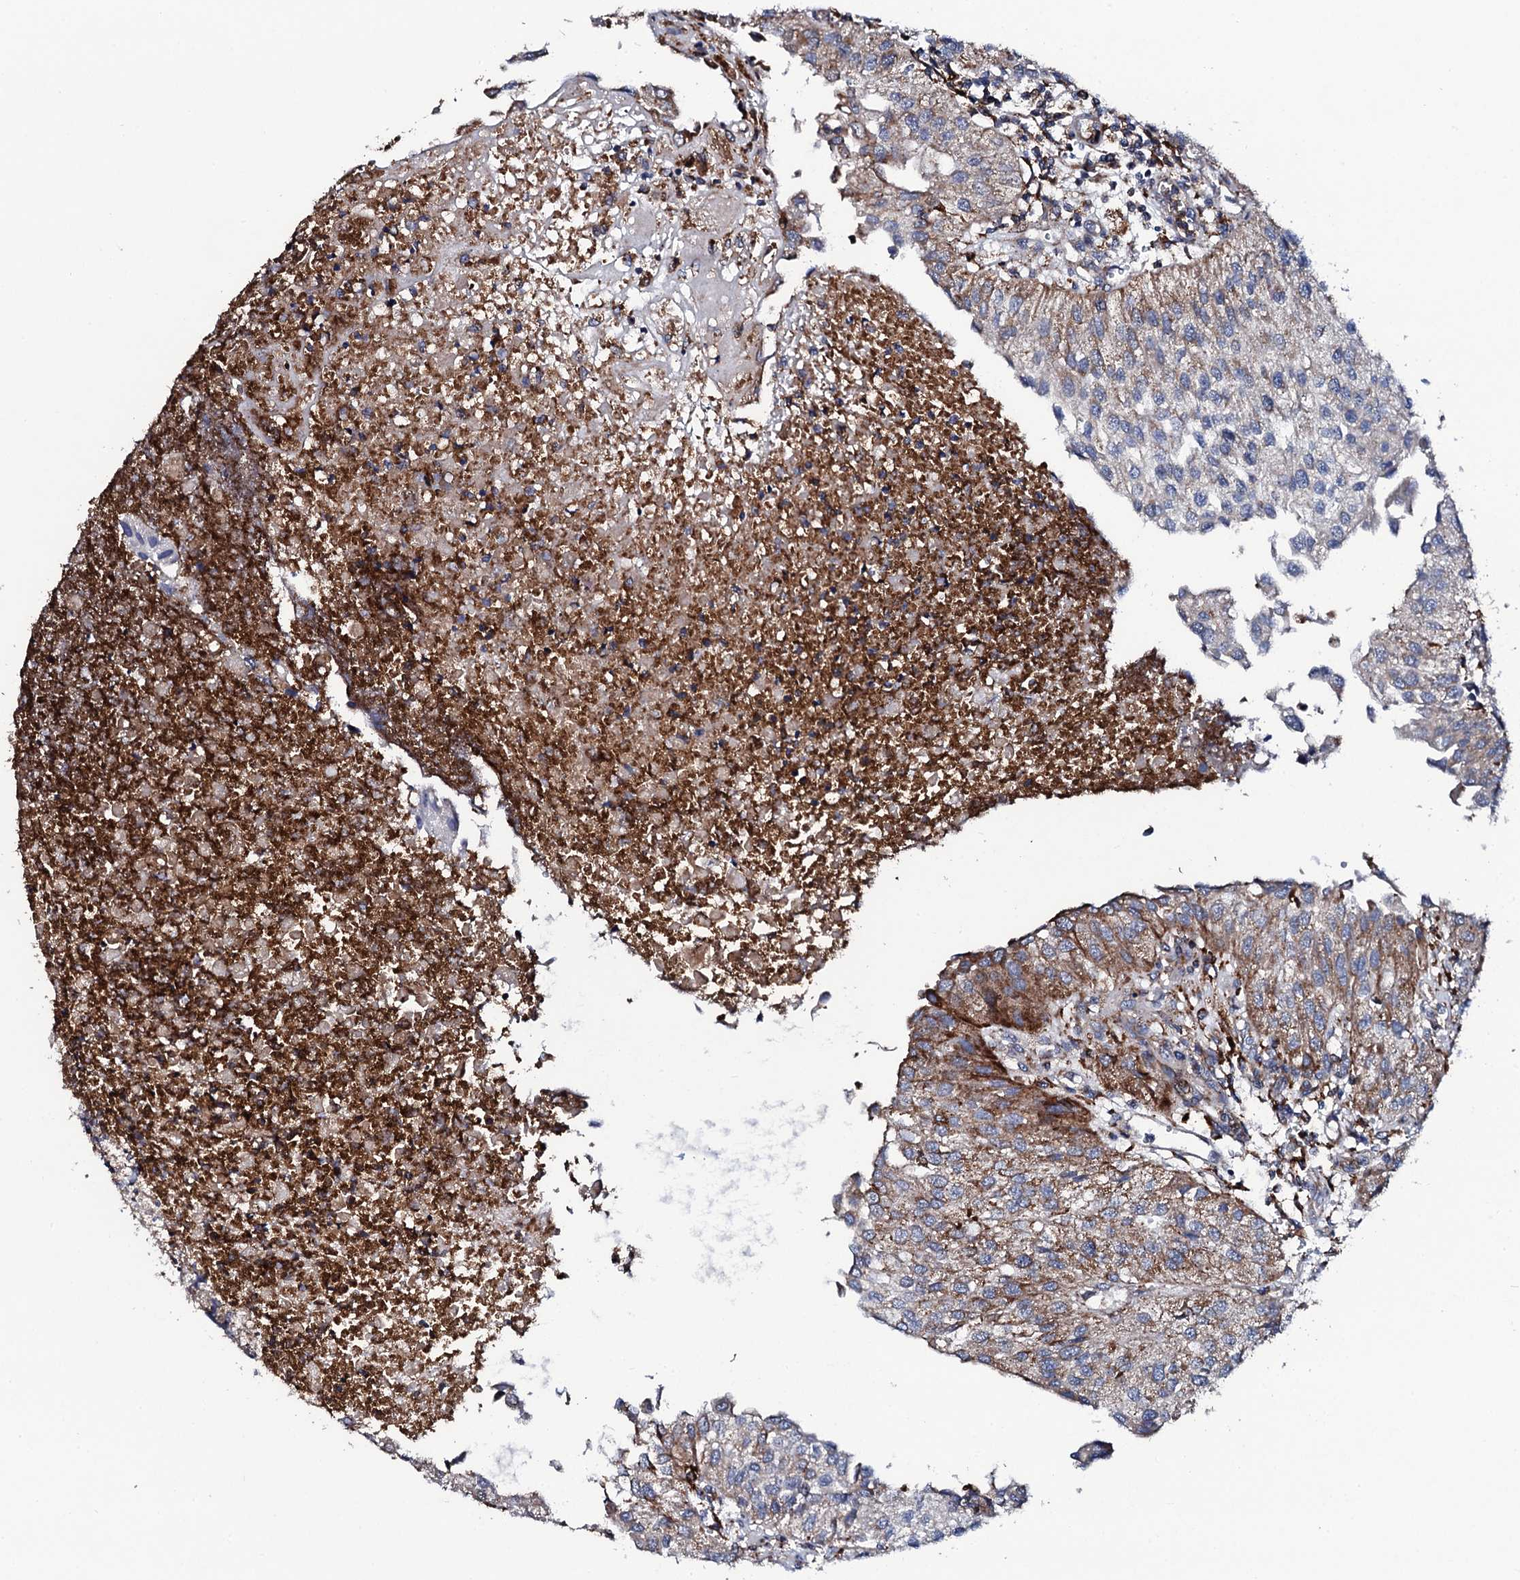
{"staining": {"intensity": "moderate", "quantity": "<25%", "location": "cytoplasmic/membranous"}, "tissue": "urothelial cancer", "cell_type": "Tumor cells", "image_type": "cancer", "snomed": [{"axis": "morphology", "description": "Urothelial carcinoma, Low grade"}, {"axis": "topography", "description": "Urinary bladder"}], "caption": "Urothelial carcinoma (low-grade) stained for a protein shows moderate cytoplasmic/membranous positivity in tumor cells.", "gene": "TCIRG1", "patient": {"sex": "female", "age": 89}}